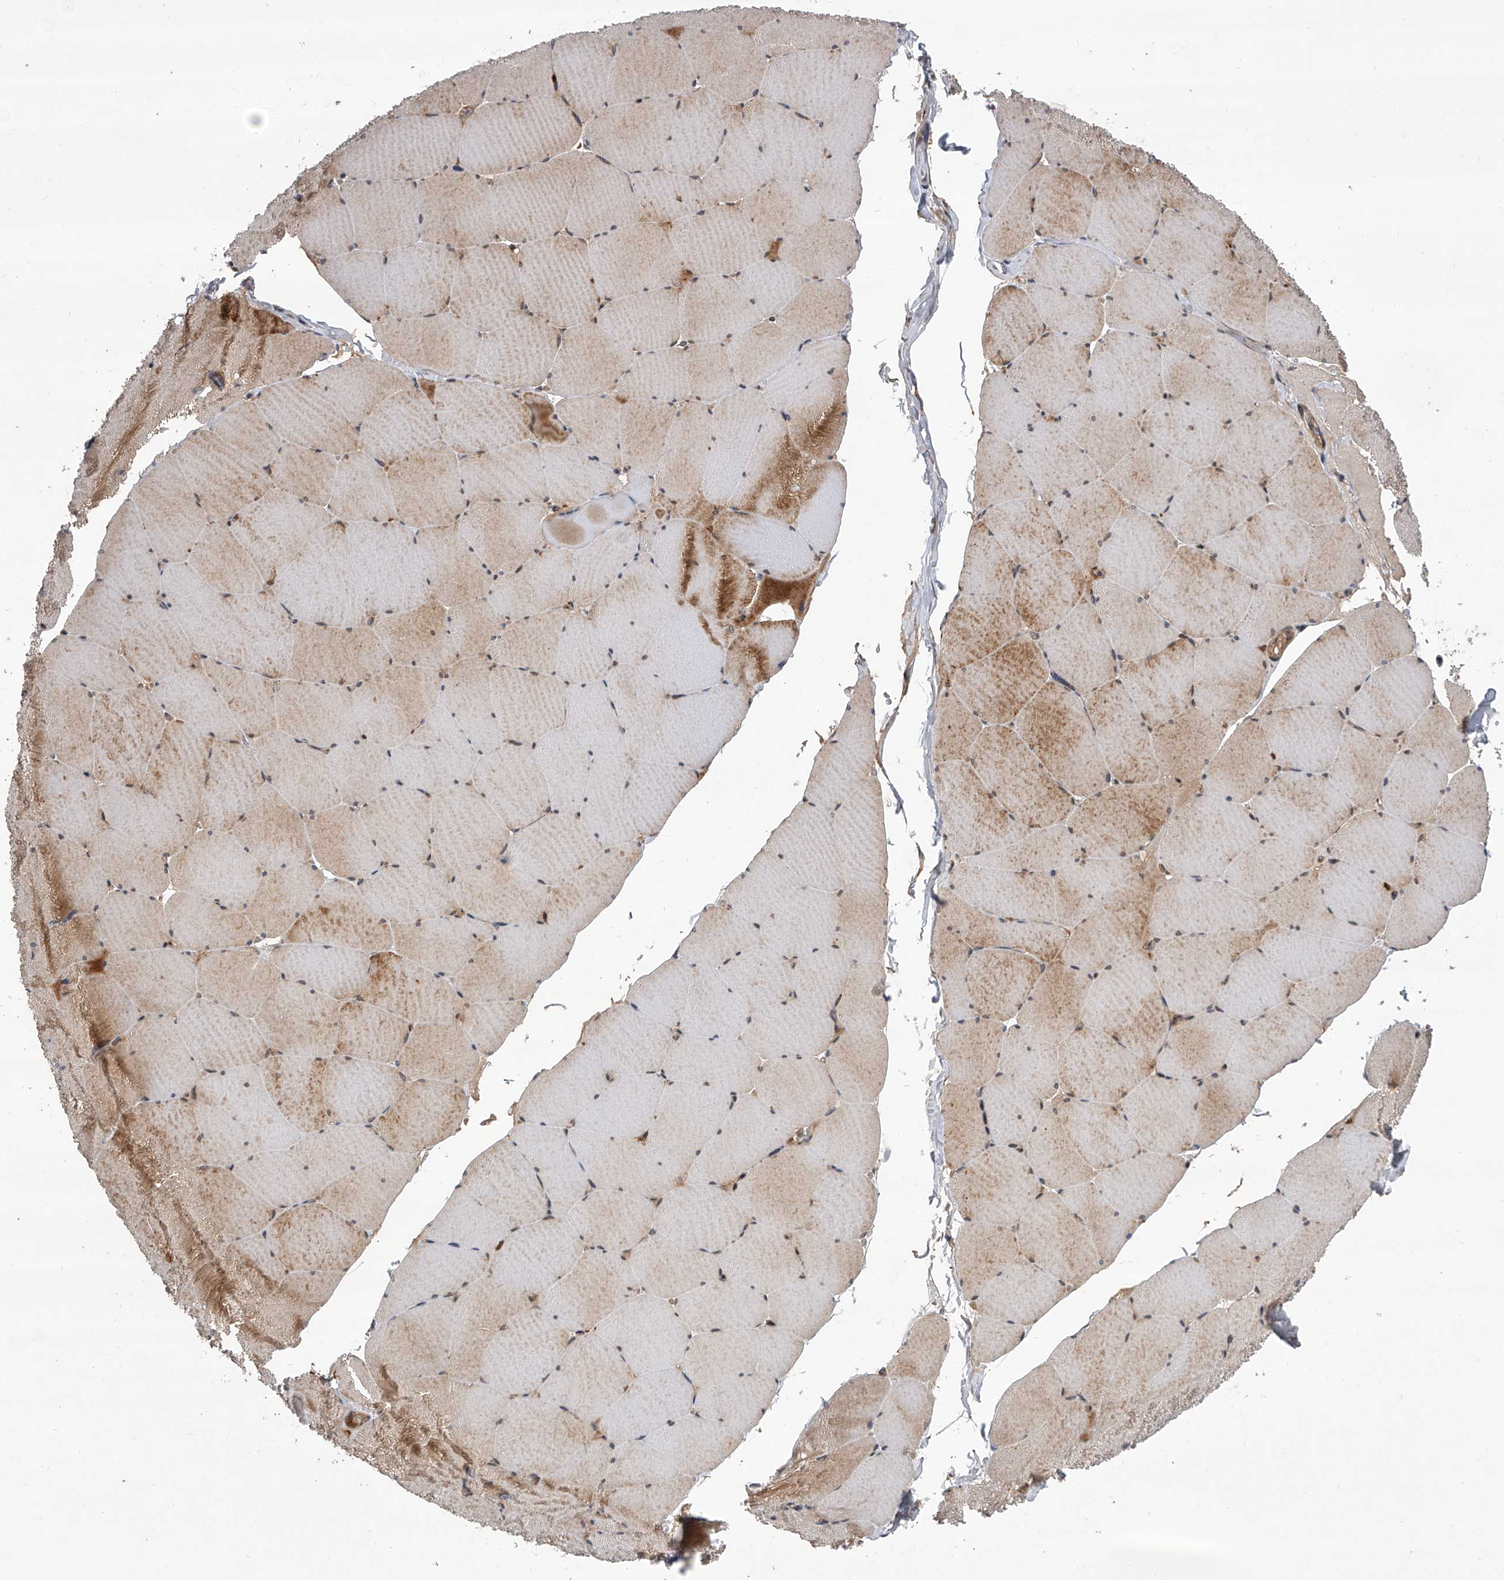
{"staining": {"intensity": "strong", "quantity": "25%-75%", "location": "cytoplasmic/membranous"}, "tissue": "skeletal muscle", "cell_type": "Myocytes", "image_type": "normal", "snomed": [{"axis": "morphology", "description": "Normal tissue, NOS"}, {"axis": "topography", "description": "Skeletal muscle"}, {"axis": "topography", "description": "Head-Neck"}], "caption": "Immunohistochemistry (IHC) of benign skeletal muscle exhibits high levels of strong cytoplasmic/membranous expression in about 25%-75% of myocytes.", "gene": "USP47", "patient": {"sex": "male", "age": 66}}